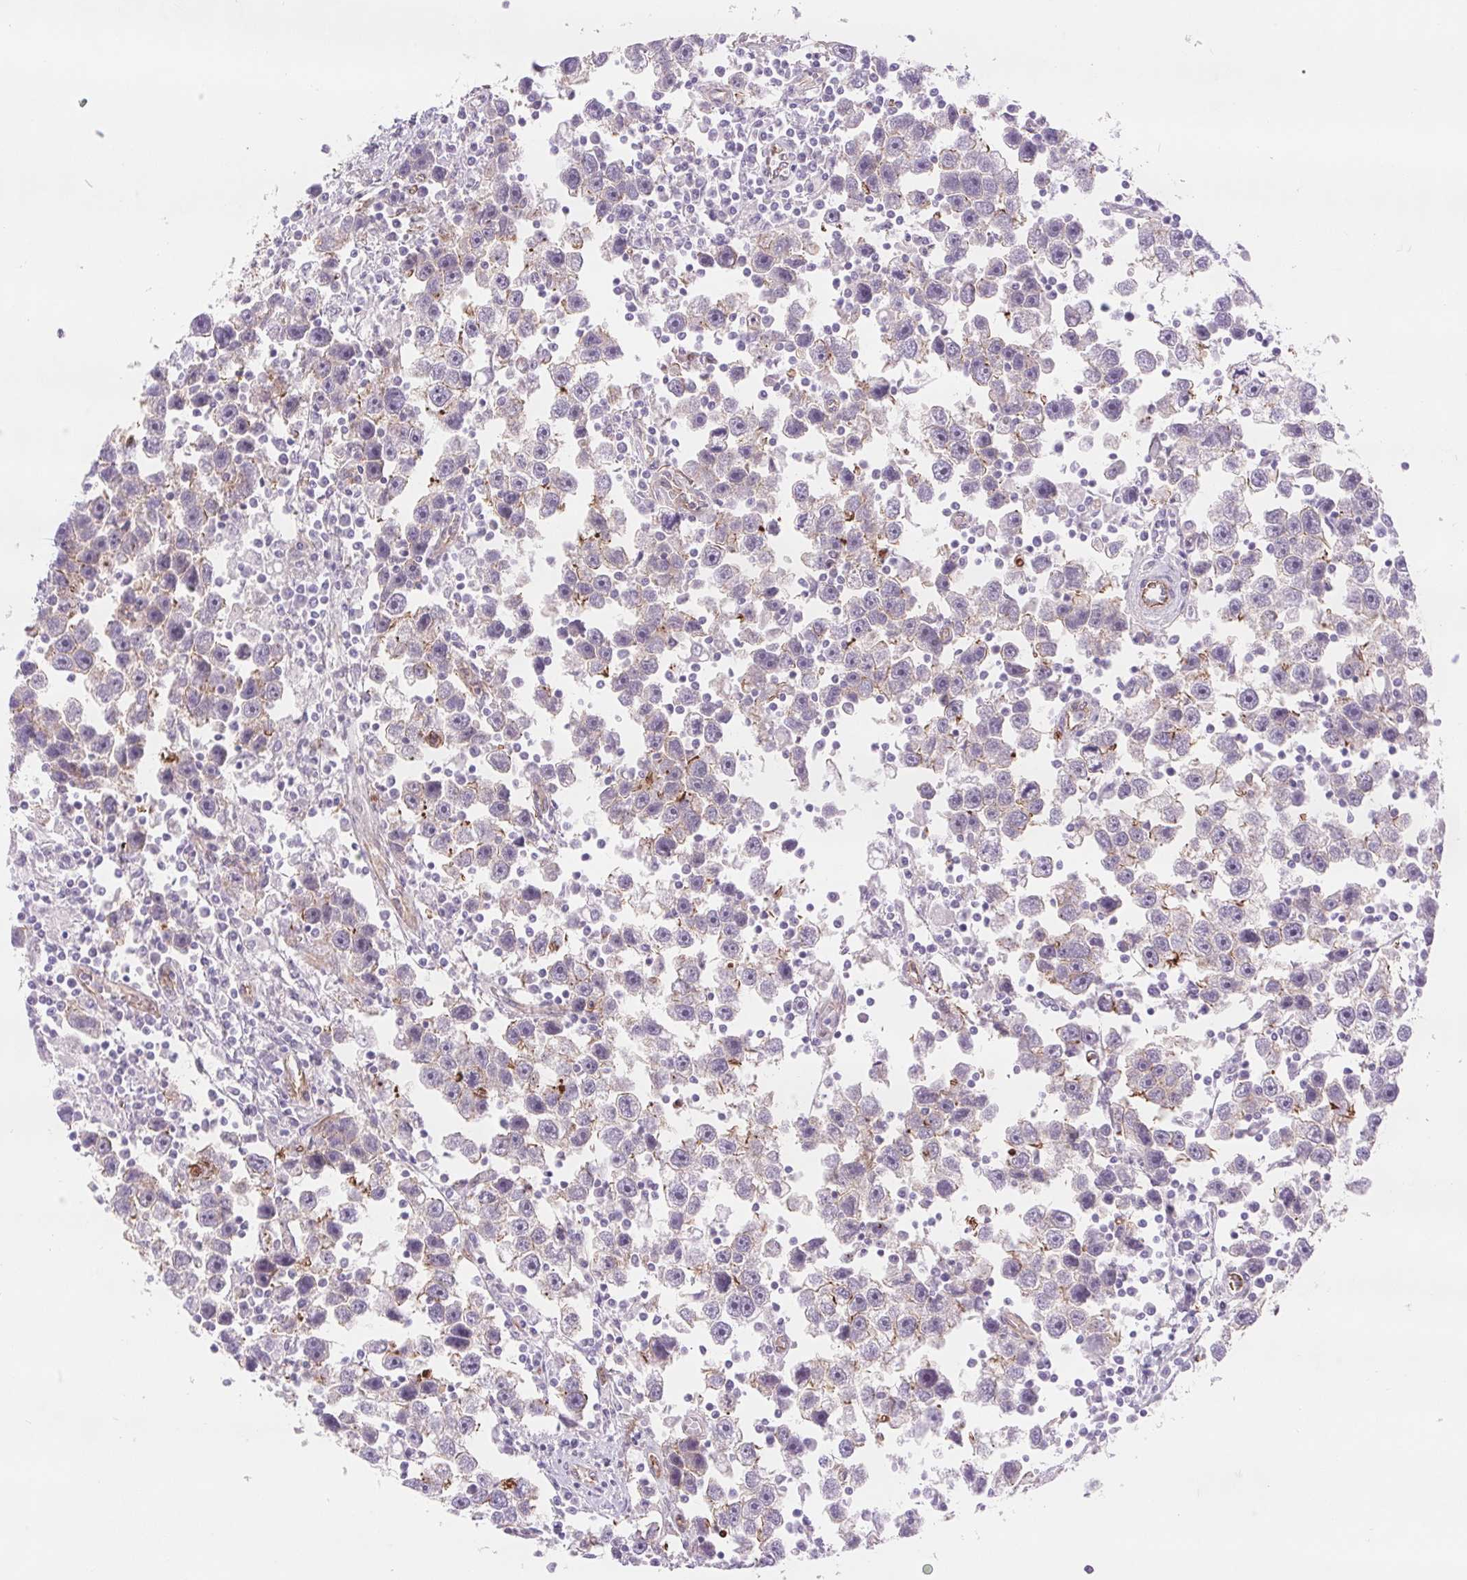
{"staining": {"intensity": "moderate", "quantity": "<25%", "location": "cytoplasmic/membranous"}, "tissue": "testis cancer", "cell_type": "Tumor cells", "image_type": "cancer", "snomed": [{"axis": "morphology", "description": "Seminoma, NOS"}, {"axis": "topography", "description": "Testis"}], "caption": "This is an image of IHC staining of testis seminoma, which shows moderate staining in the cytoplasmic/membranous of tumor cells.", "gene": "DIXDC1", "patient": {"sex": "male", "age": 30}}